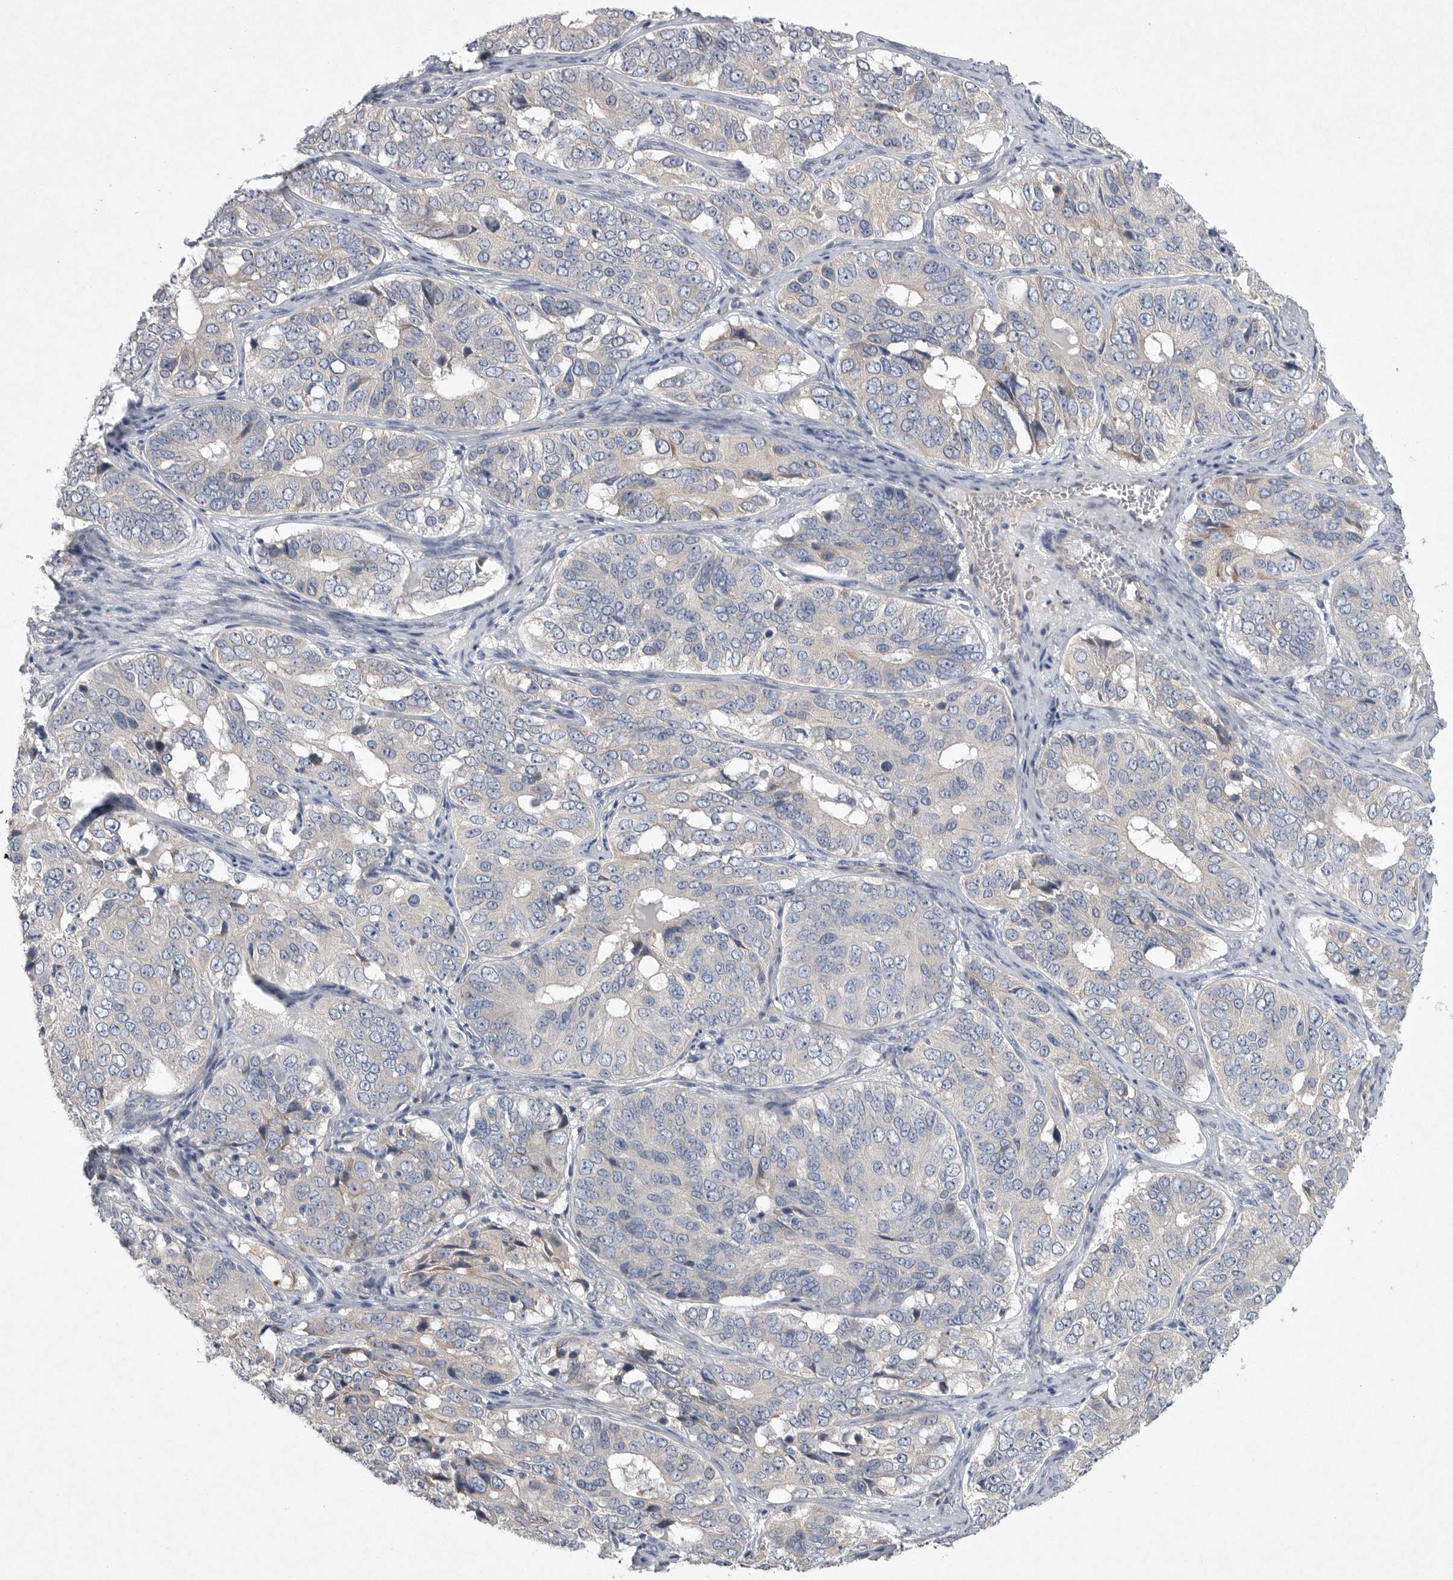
{"staining": {"intensity": "negative", "quantity": "none", "location": "none"}, "tissue": "ovarian cancer", "cell_type": "Tumor cells", "image_type": "cancer", "snomed": [{"axis": "morphology", "description": "Carcinoma, endometroid"}, {"axis": "topography", "description": "Ovary"}], "caption": "A photomicrograph of human endometroid carcinoma (ovarian) is negative for staining in tumor cells. (DAB IHC visualized using brightfield microscopy, high magnification).", "gene": "EDEM3", "patient": {"sex": "female", "age": 51}}